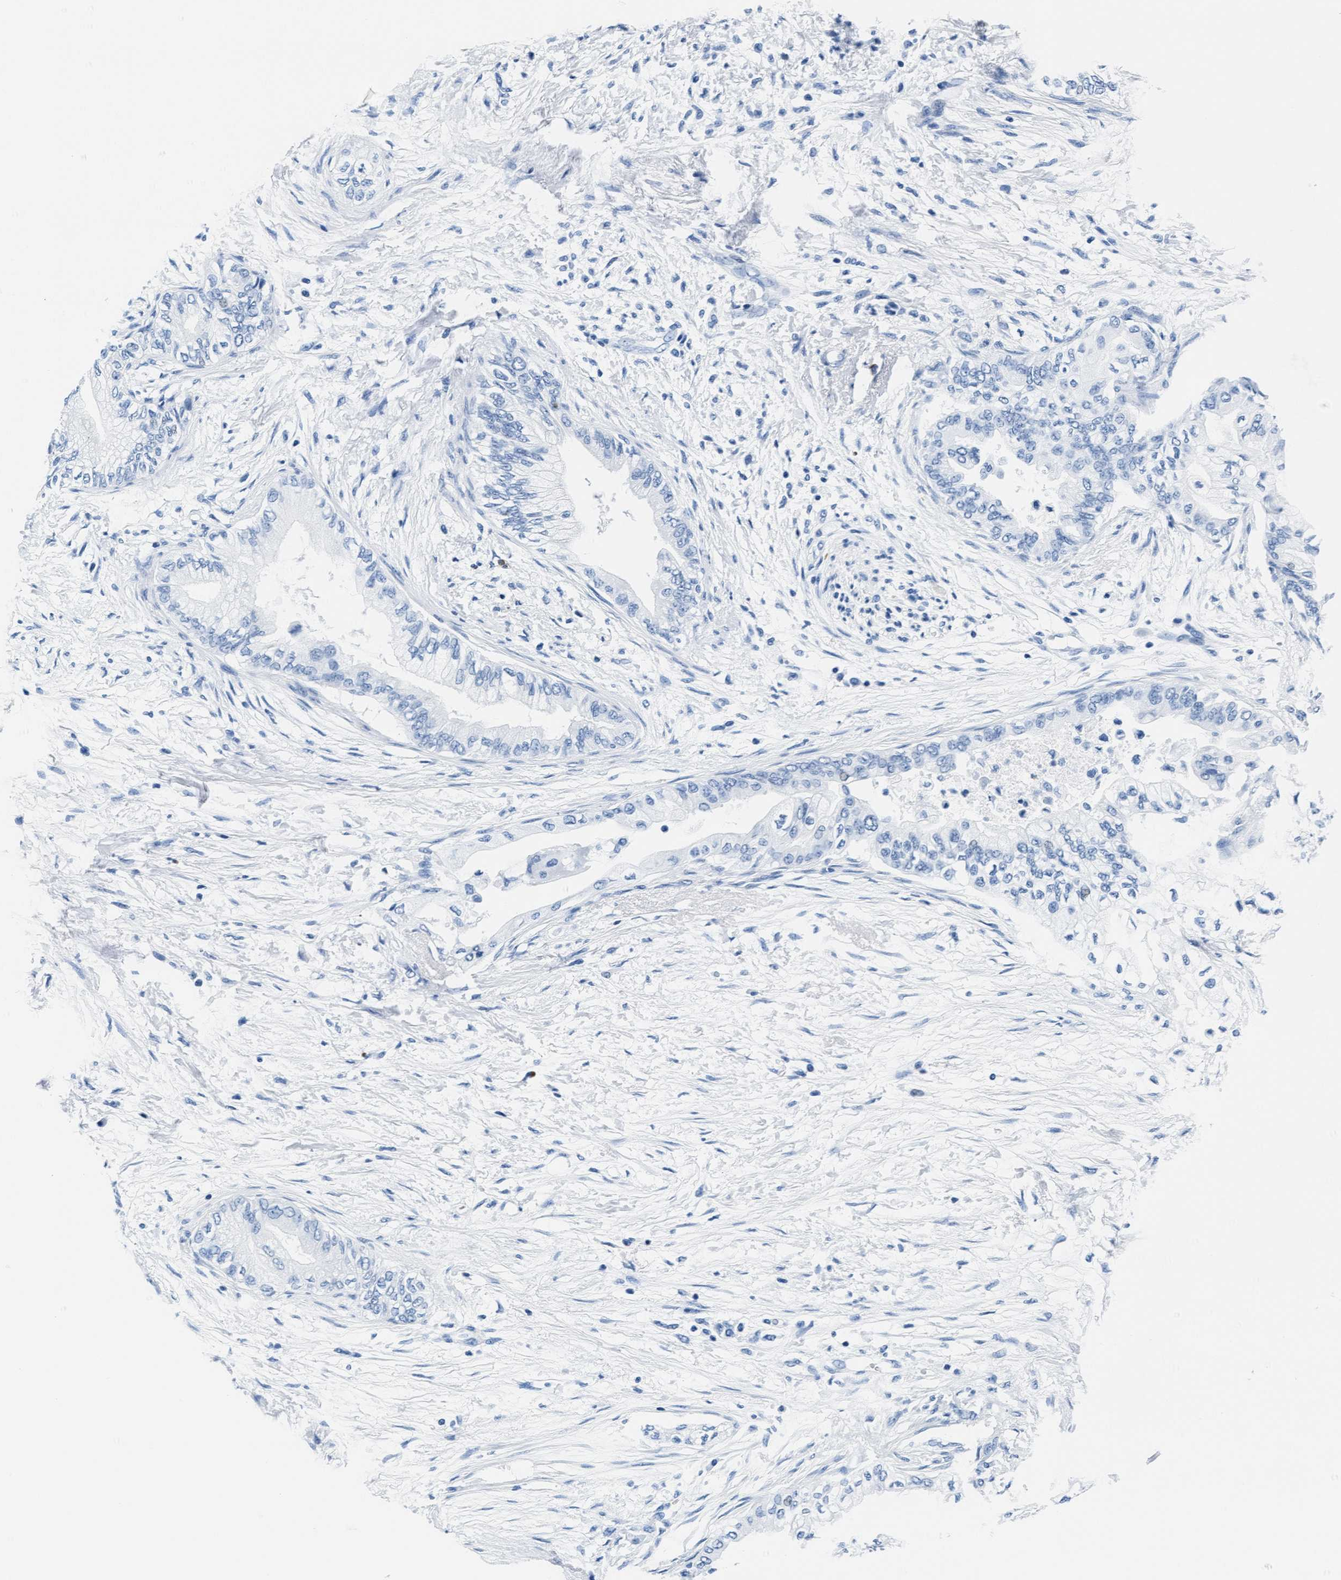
{"staining": {"intensity": "negative", "quantity": "none", "location": "none"}, "tissue": "pancreatic cancer", "cell_type": "Tumor cells", "image_type": "cancer", "snomed": [{"axis": "morphology", "description": "Normal tissue, NOS"}, {"axis": "morphology", "description": "Adenocarcinoma, NOS"}, {"axis": "topography", "description": "Pancreas"}, {"axis": "topography", "description": "Duodenum"}], "caption": "A histopathology image of human pancreatic cancer is negative for staining in tumor cells. (DAB (3,3'-diaminobenzidine) immunohistochemistry visualized using brightfield microscopy, high magnification).", "gene": "MMP8", "patient": {"sex": "female", "age": 60}}